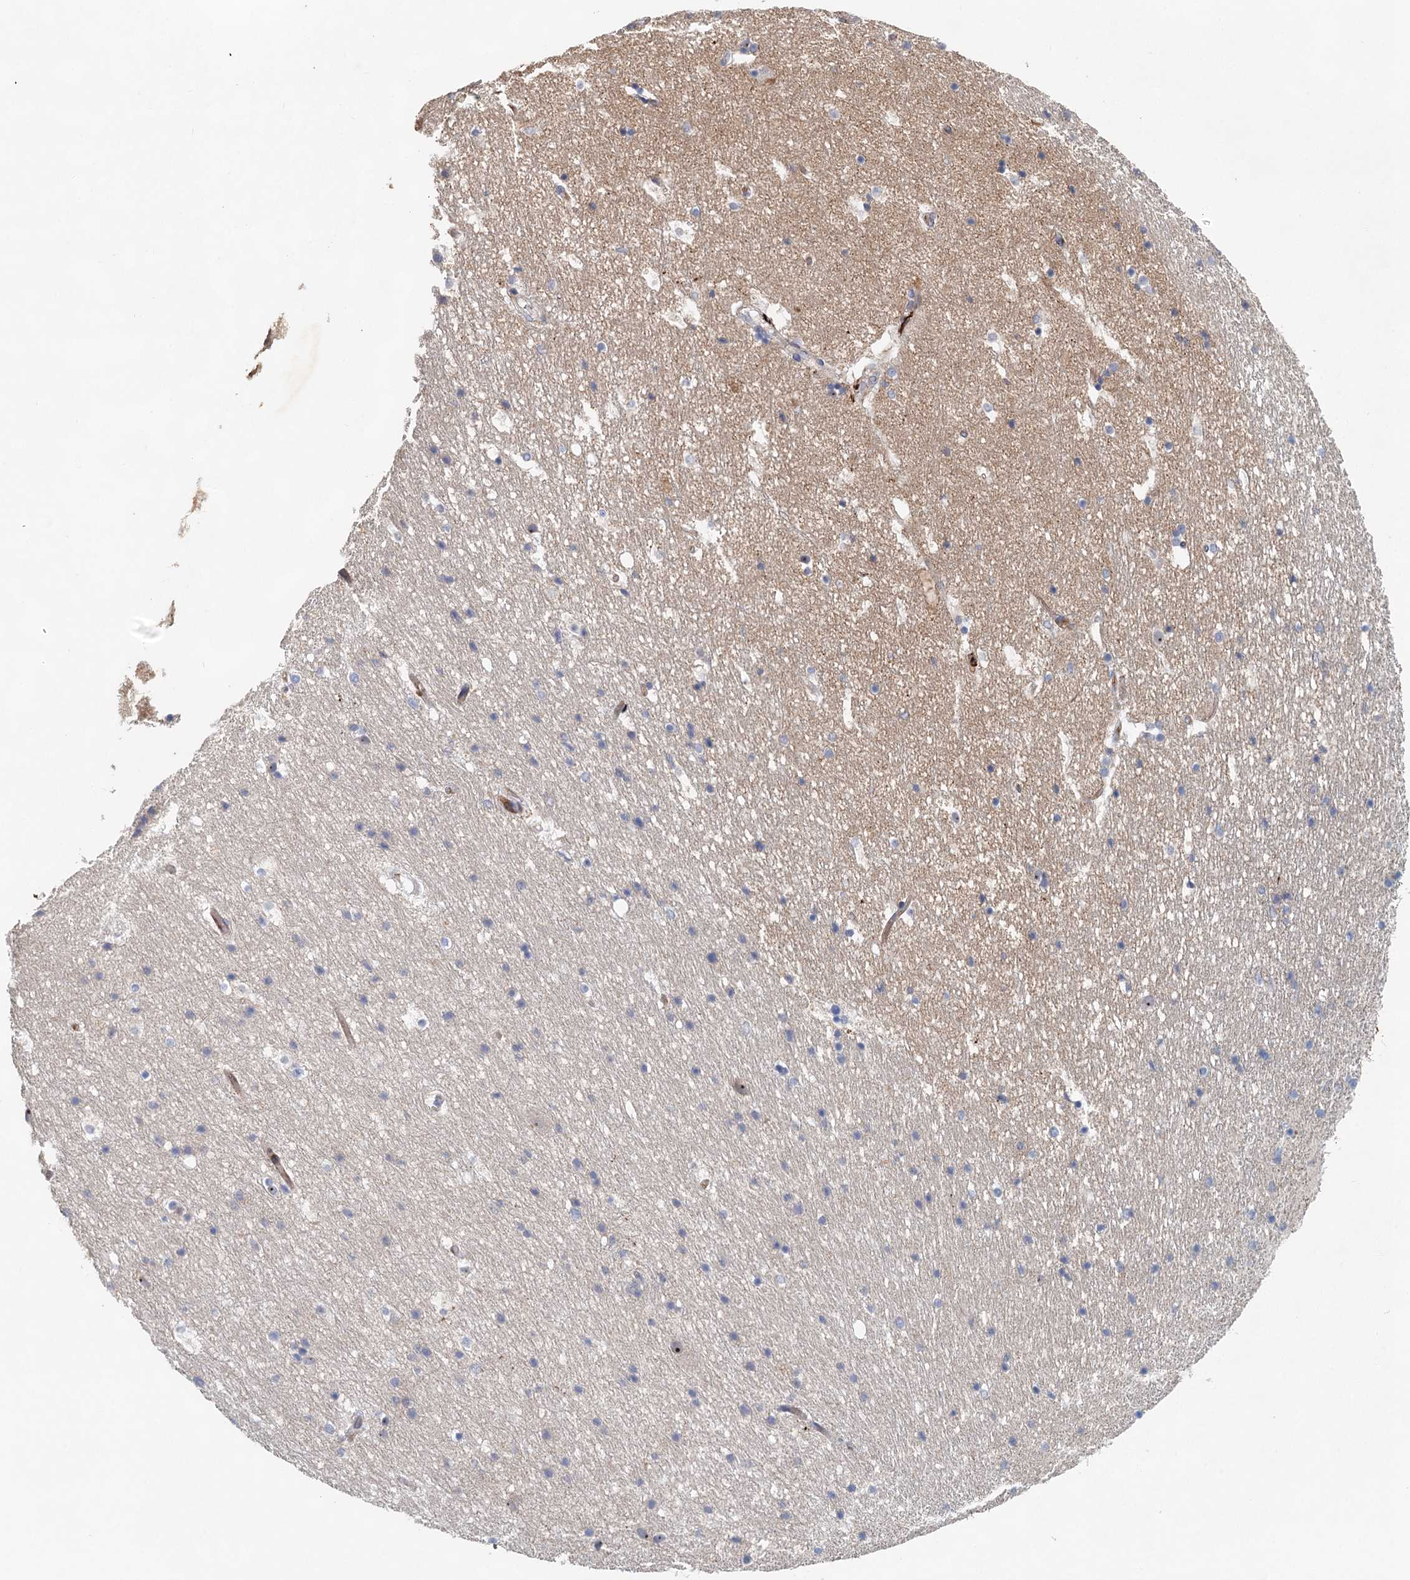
{"staining": {"intensity": "negative", "quantity": "none", "location": "none"}, "tissue": "hippocampus", "cell_type": "Glial cells", "image_type": "normal", "snomed": [{"axis": "morphology", "description": "Normal tissue, NOS"}, {"axis": "topography", "description": "Hippocampus"}], "caption": "Unremarkable hippocampus was stained to show a protein in brown. There is no significant staining in glial cells.", "gene": "SLC19A3", "patient": {"sex": "female", "age": 52}}